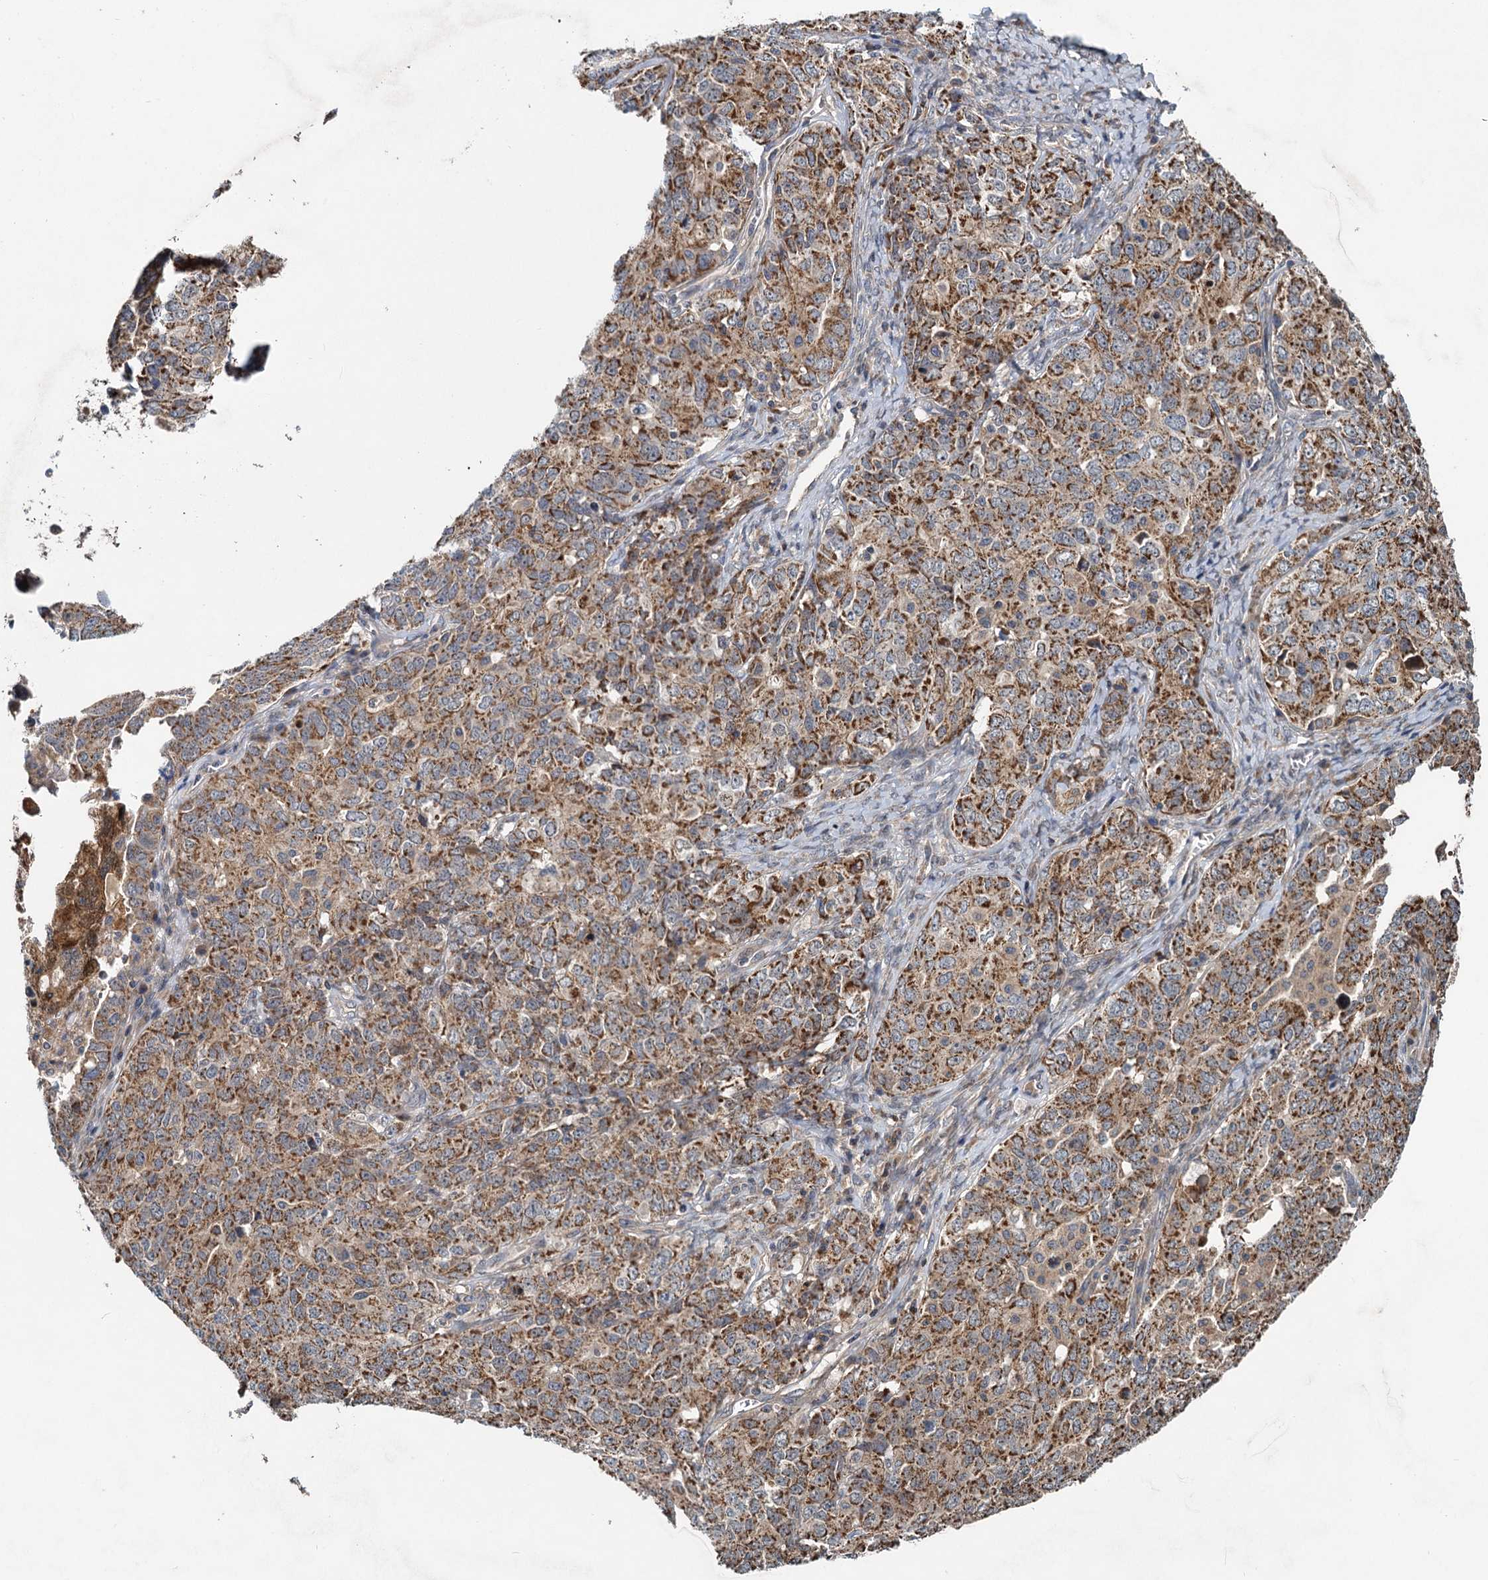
{"staining": {"intensity": "moderate", "quantity": ">75%", "location": "cytoplasmic/membranous"}, "tissue": "ovarian cancer", "cell_type": "Tumor cells", "image_type": "cancer", "snomed": [{"axis": "morphology", "description": "Carcinoma, endometroid"}, {"axis": "topography", "description": "Ovary"}], "caption": "Moderate cytoplasmic/membranous staining is appreciated in approximately >75% of tumor cells in ovarian cancer.", "gene": "OTUB1", "patient": {"sex": "female", "age": 62}}